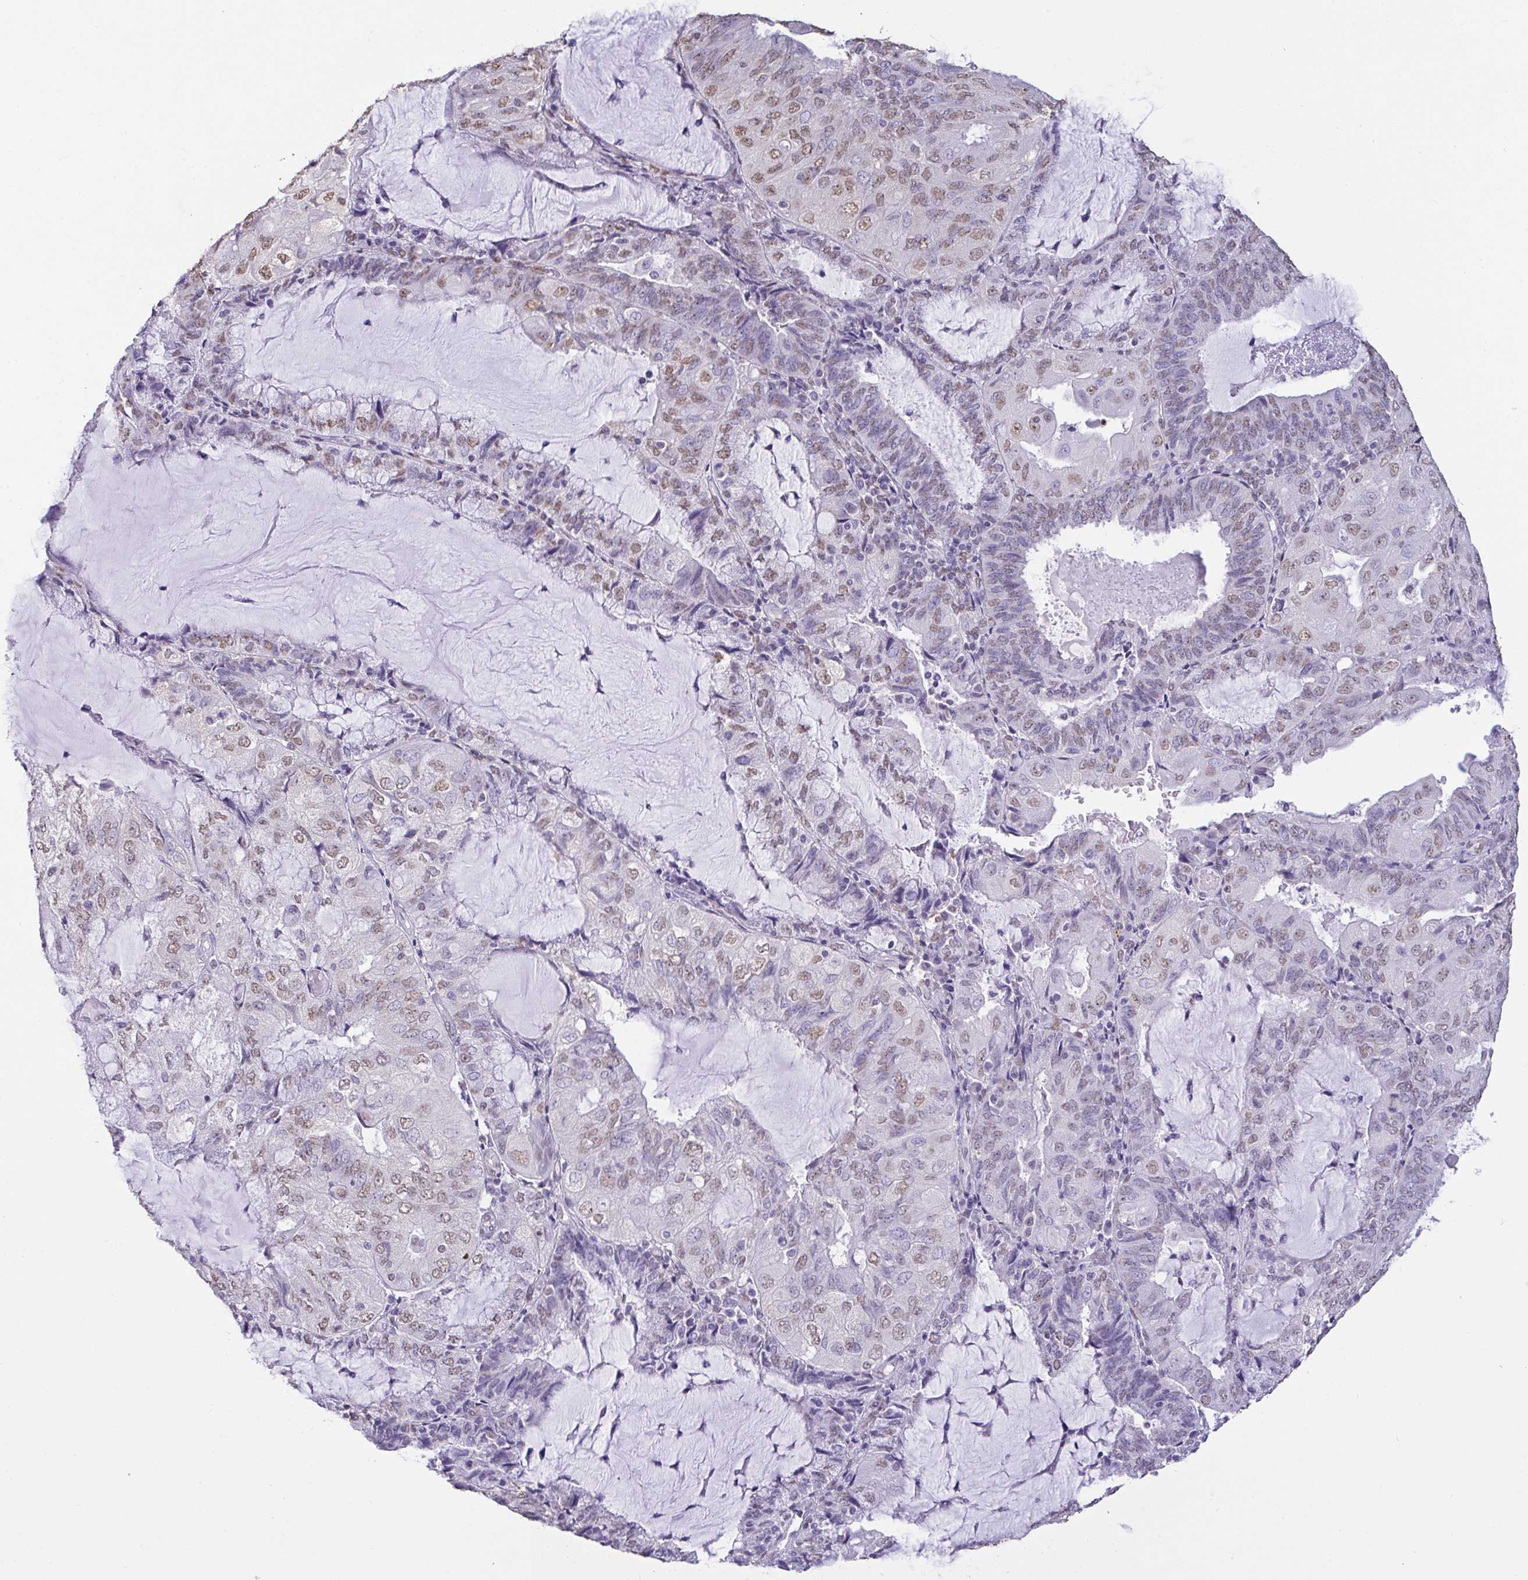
{"staining": {"intensity": "weak", "quantity": "25%-75%", "location": "nuclear"}, "tissue": "endometrial cancer", "cell_type": "Tumor cells", "image_type": "cancer", "snomed": [{"axis": "morphology", "description": "Adenocarcinoma, NOS"}, {"axis": "topography", "description": "Endometrium"}], "caption": "The image reveals immunohistochemical staining of endometrial adenocarcinoma. There is weak nuclear staining is present in approximately 25%-75% of tumor cells.", "gene": "SEMA6B", "patient": {"sex": "female", "age": 81}}